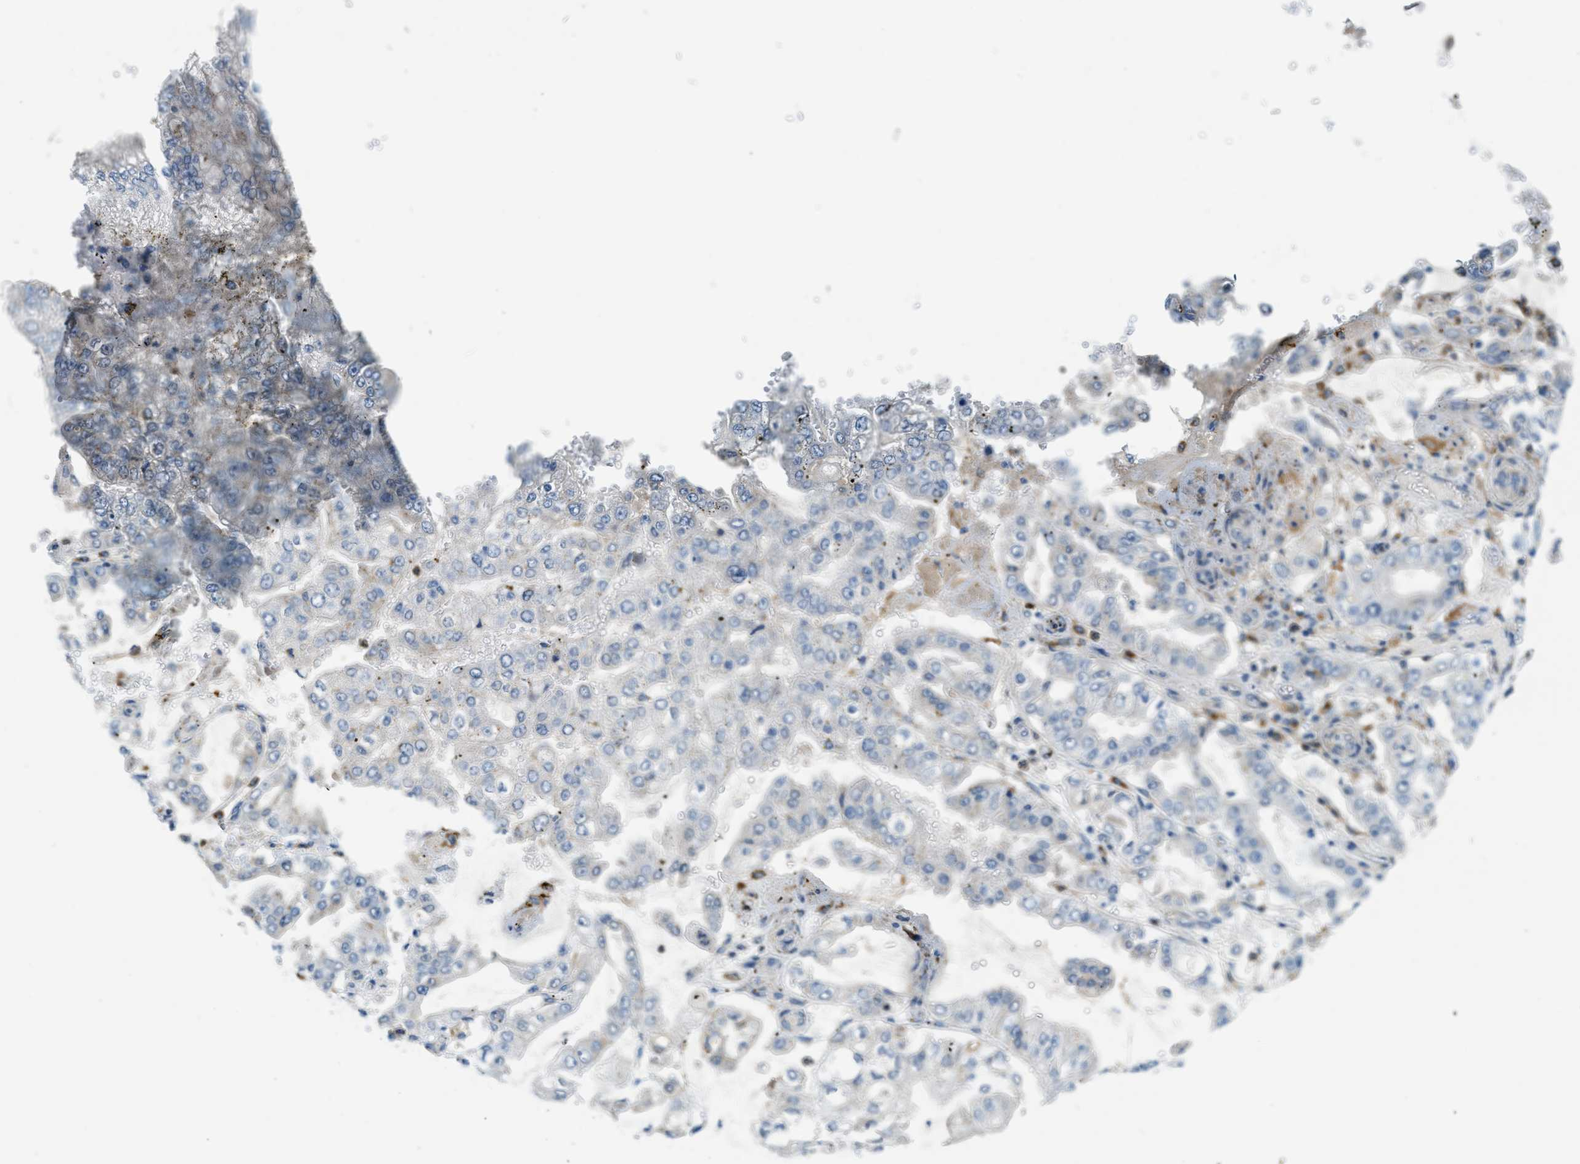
{"staining": {"intensity": "moderate", "quantity": "<25%", "location": "cytoplasmic/membranous"}, "tissue": "stomach cancer", "cell_type": "Tumor cells", "image_type": "cancer", "snomed": [{"axis": "morphology", "description": "Adenocarcinoma, NOS"}, {"axis": "topography", "description": "Stomach"}], "caption": "Protein analysis of adenocarcinoma (stomach) tissue displays moderate cytoplasmic/membranous expression in about <25% of tumor cells. (brown staining indicates protein expression, while blue staining denotes nuclei).", "gene": "PLBD2", "patient": {"sex": "male", "age": 76}}